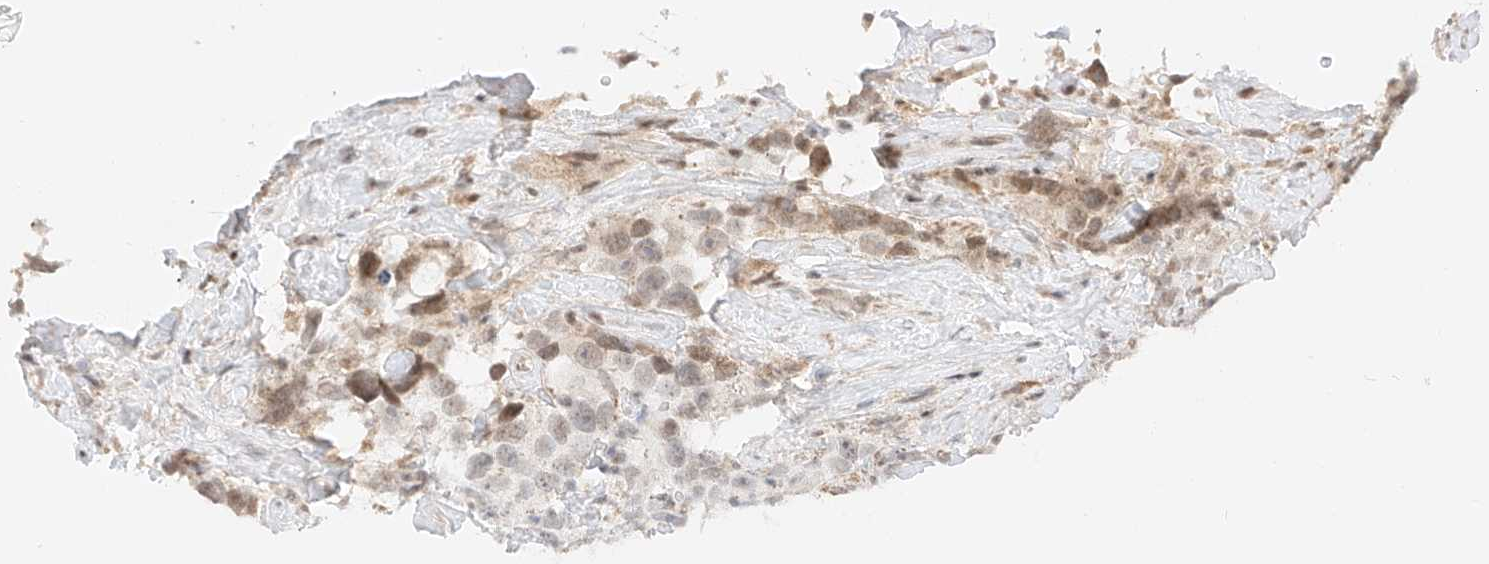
{"staining": {"intensity": "moderate", "quantity": ">75%", "location": "nuclear"}, "tissue": "testis cancer", "cell_type": "Tumor cells", "image_type": "cancer", "snomed": [{"axis": "morphology", "description": "Seminoma, NOS"}, {"axis": "topography", "description": "Testis"}], "caption": "Testis seminoma stained for a protein reveals moderate nuclear positivity in tumor cells.", "gene": "NRF1", "patient": {"sex": "male", "age": 49}}